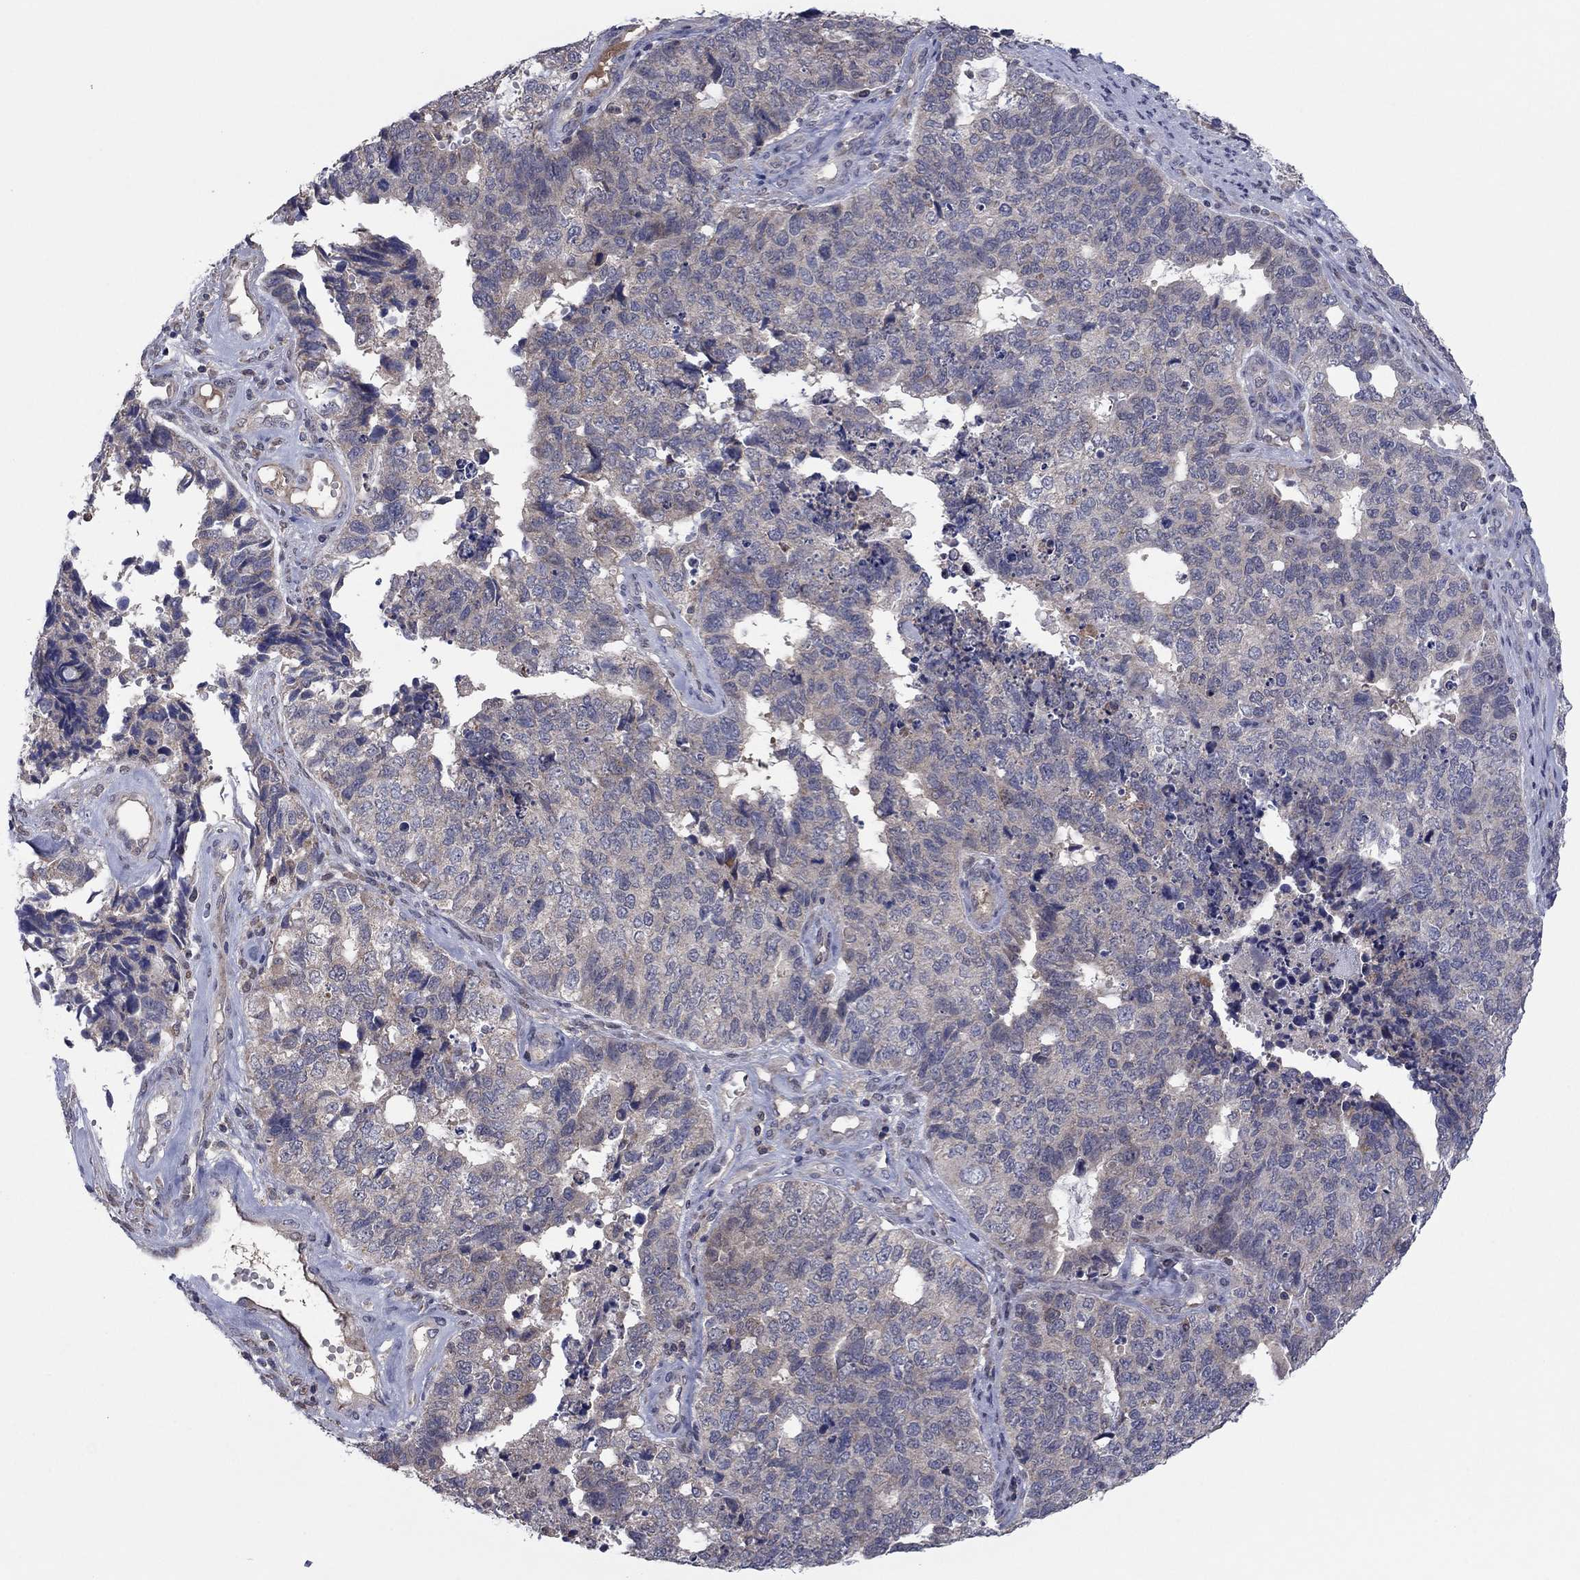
{"staining": {"intensity": "weak", "quantity": "<25%", "location": "cytoplasmic/membranous"}, "tissue": "cervical cancer", "cell_type": "Tumor cells", "image_type": "cancer", "snomed": [{"axis": "morphology", "description": "Squamous cell carcinoma, NOS"}, {"axis": "topography", "description": "Cervix"}], "caption": "This histopathology image is of cervical cancer (squamous cell carcinoma) stained with immunohistochemistry to label a protein in brown with the nuclei are counter-stained blue. There is no staining in tumor cells.", "gene": "GRHPR", "patient": {"sex": "female", "age": 63}}